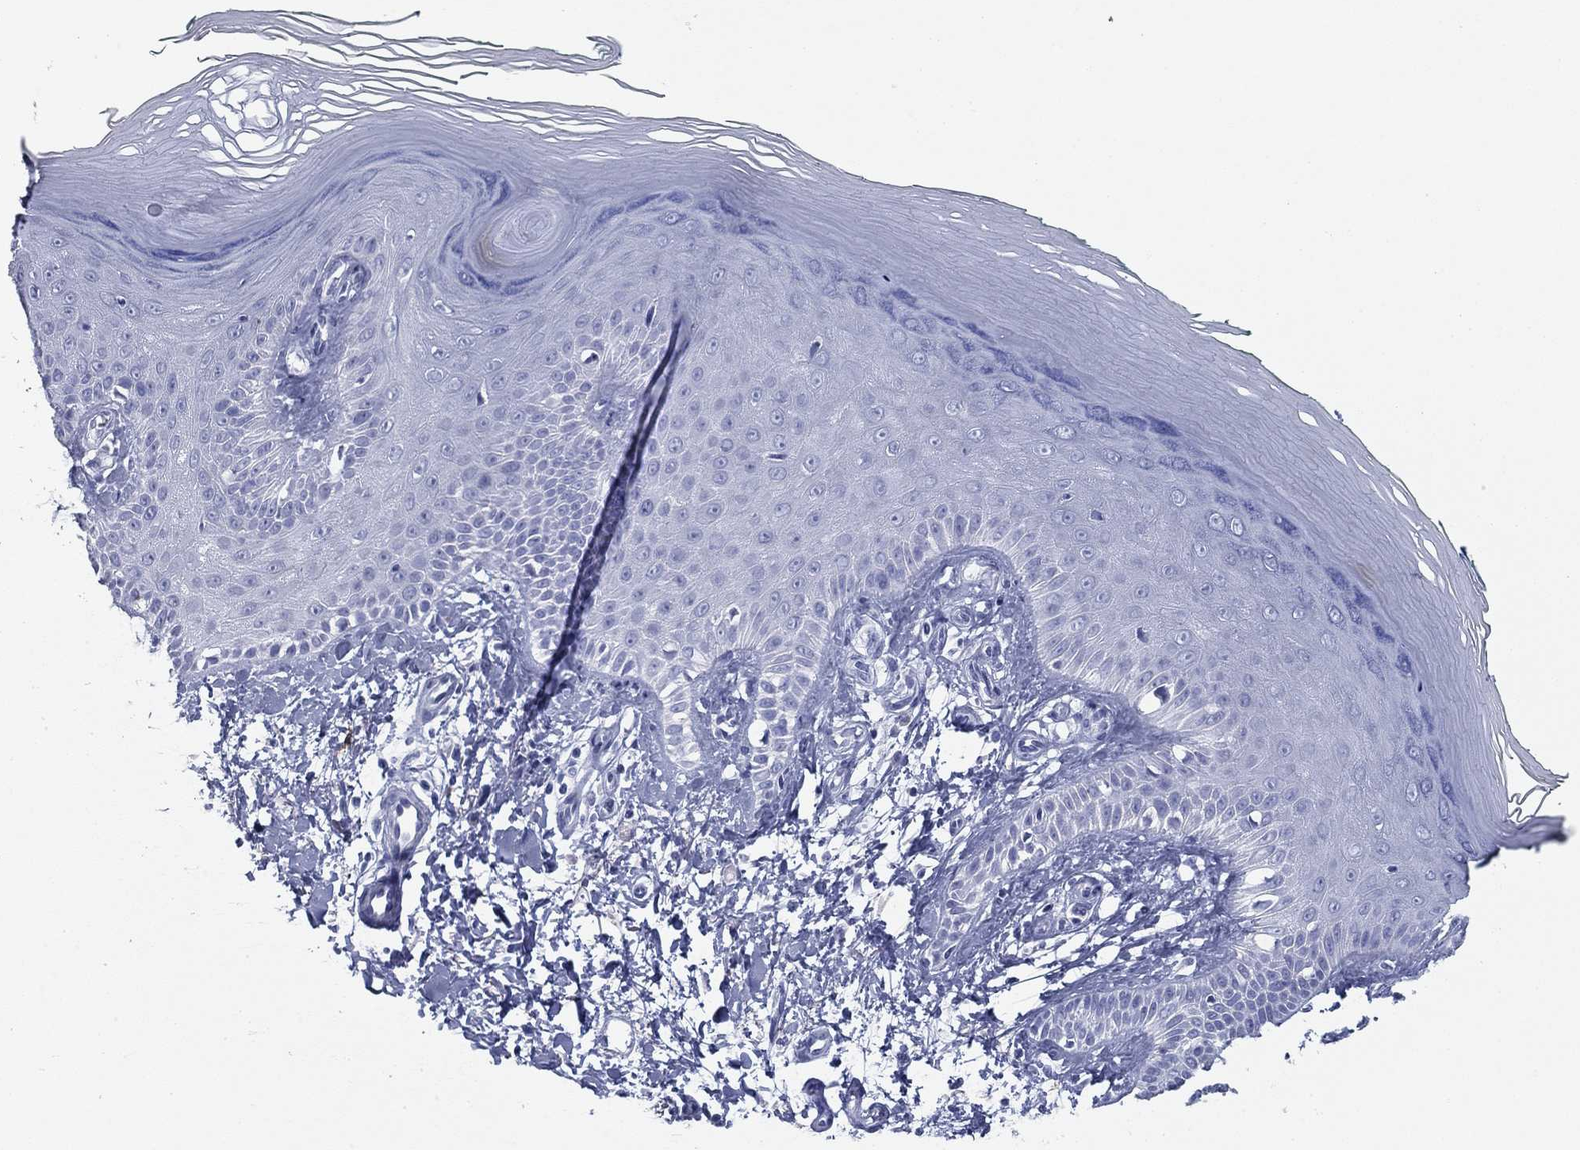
{"staining": {"intensity": "negative", "quantity": "none", "location": "none"}, "tissue": "skin", "cell_type": "Fibroblasts", "image_type": "normal", "snomed": [{"axis": "morphology", "description": "Normal tissue, NOS"}, {"axis": "morphology", "description": "Inflammation, NOS"}, {"axis": "morphology", "description": "Fibrosis, NOS"}, {"axis": "topography", "description": "Skin"}], "caption": "An immunohistochemistry histopathology image of benign skin is shown. There is no staining in fibroblasts of skin.", "gene": "CD79B", "patient": {"sex": "male", "age": 71}}